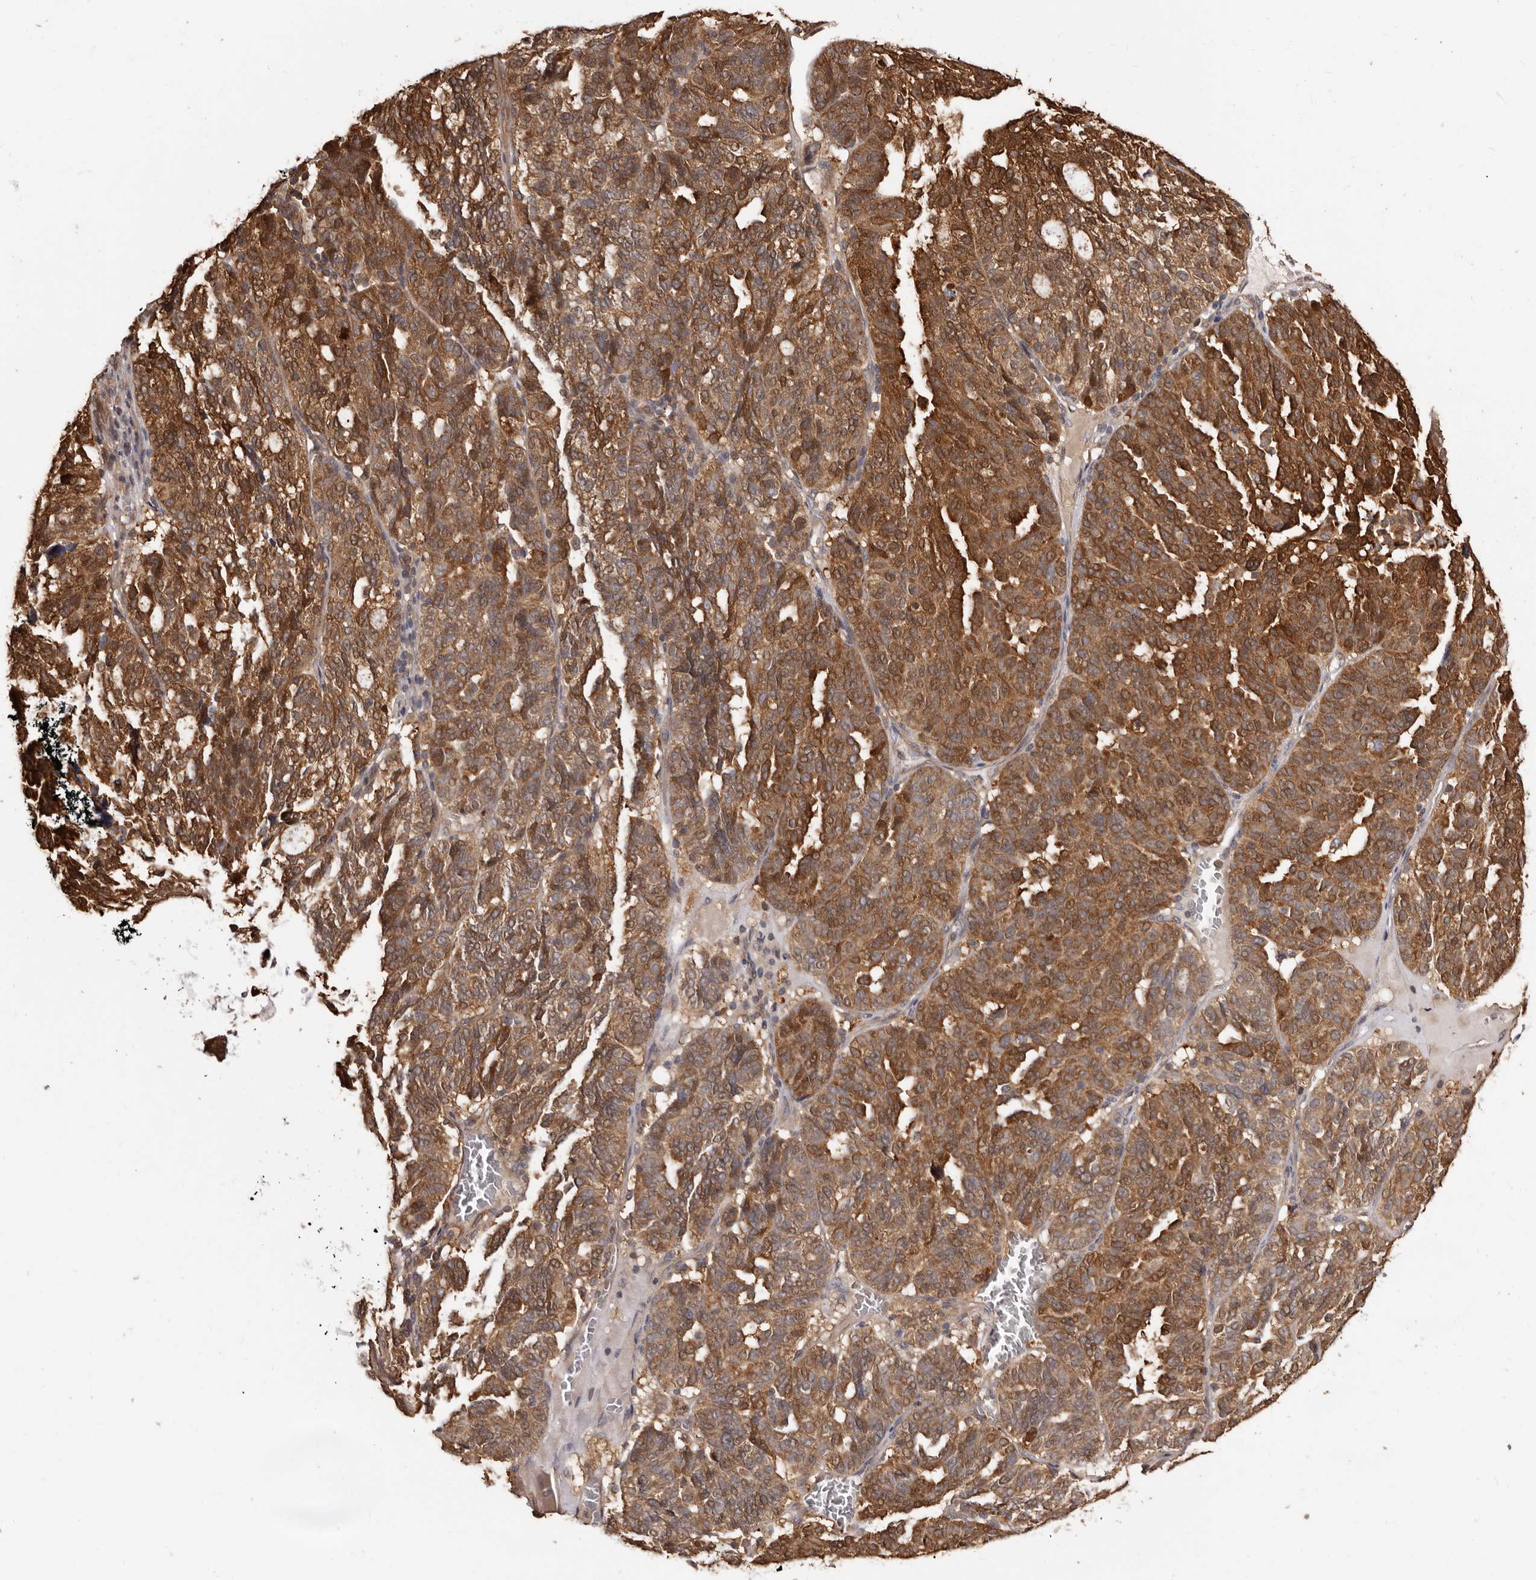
{"staining": {"intensity": "strong", "quantity": ">75%", "location": "cytoplasmic/membranous"}, "tissue": "ovarian cancer", "cell_type": "Tumor cells", "image_type": "cancer", "snomed": [{"axis": "morphology", "description": "Cystadenocarcinoma, serous, NOS"}, {"axis": "topography", "description": "Ovary"}], "caption": "Brown immunohistochemical staining in human ovarian cancer (serous cystadenocarcinoma) displays strong cytoplasmic/membranous expression in about >75% of tumor cells.", "gene": "COQ8B", "patient": {"sex": "female", "age": 59}}